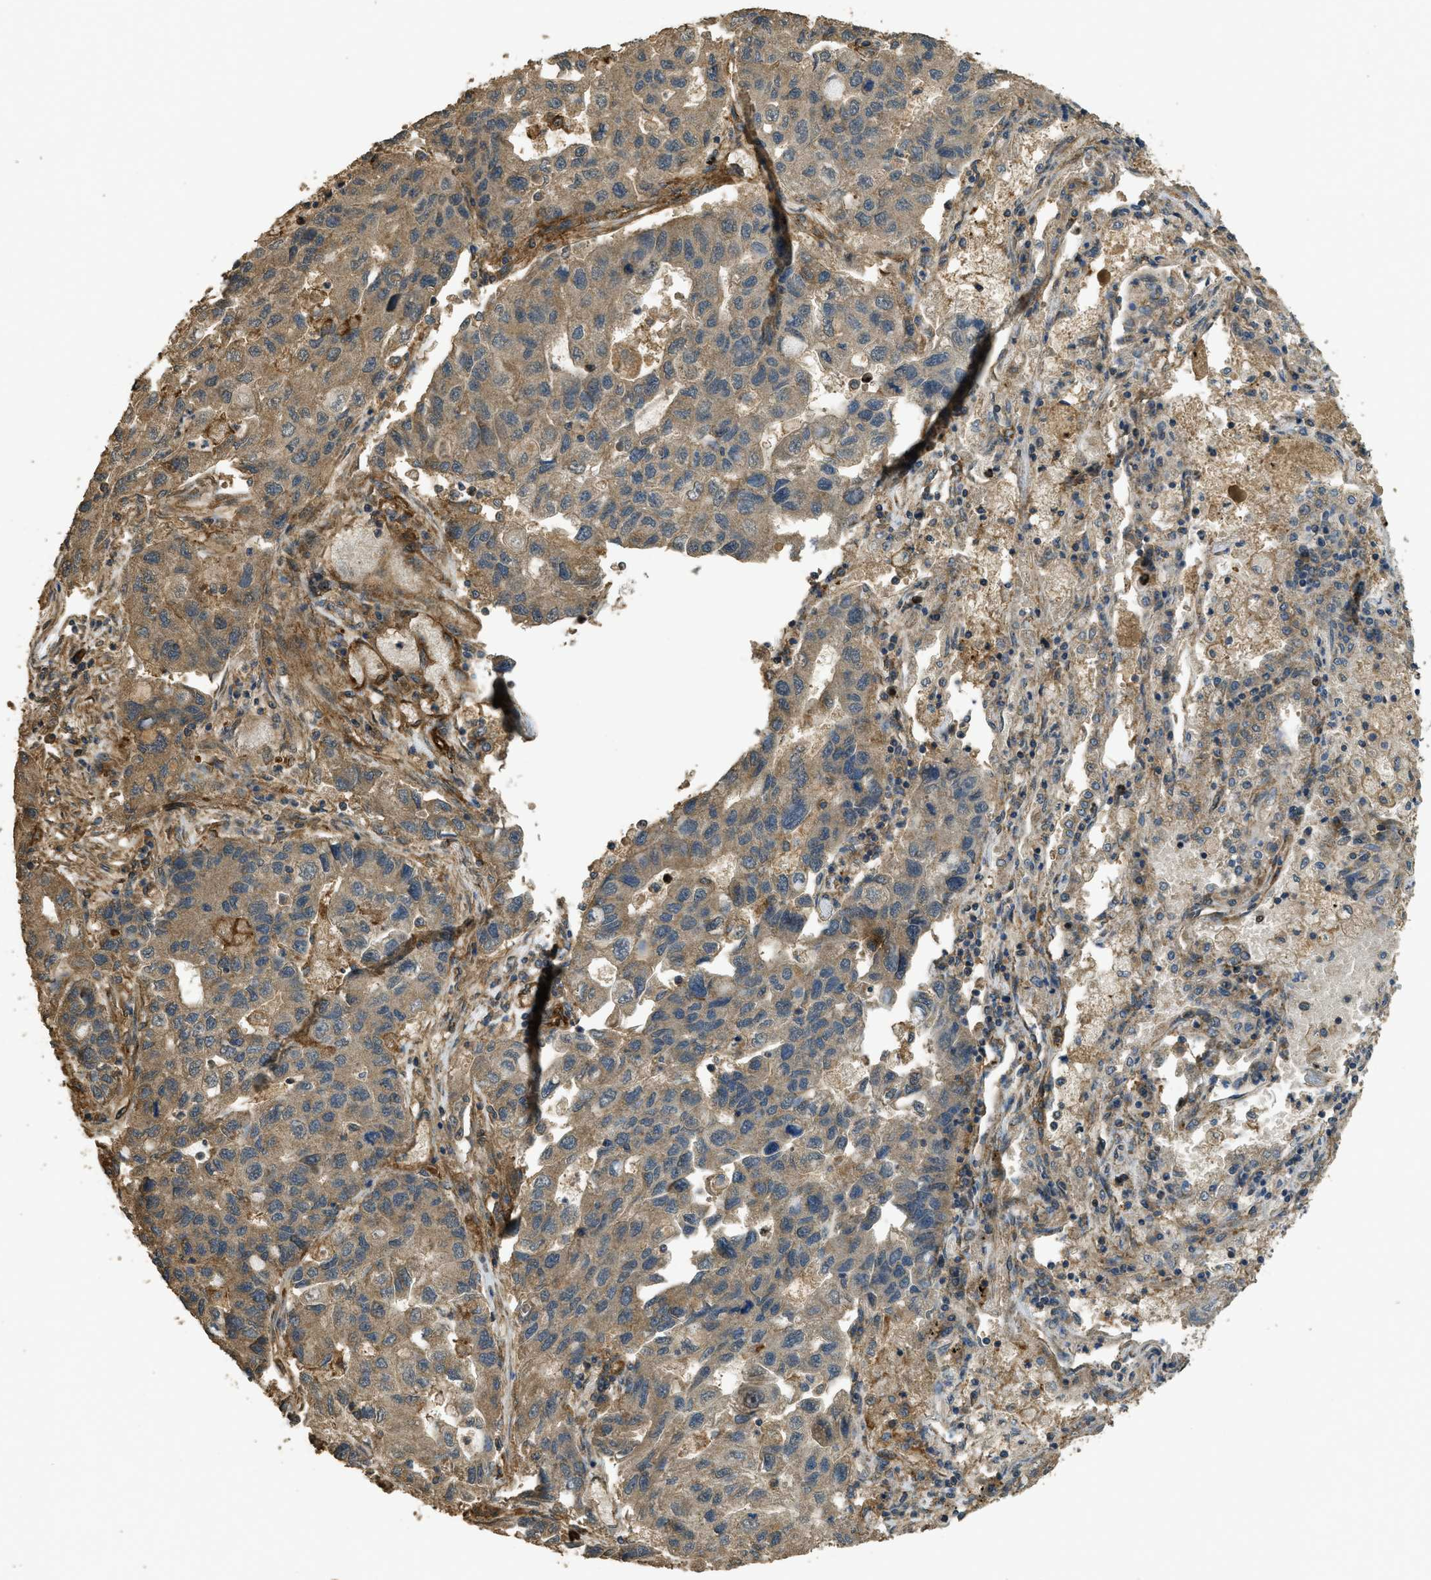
{"staining": {"intensity": "moderate", "quantity": ">75%", "location": "cytoplasmic/membranous"}, "tissue": "lung cancer", "cell_type": "Tumor cells", "image_type": "cancer", "snomed": [{"axis": "morphology", "description": "Adenocarcinoma, NOS"}, {"axis": "topography", "description": "Lung"}], "caption": "Immunohistochemistry (IHC) photomicrograph of neoplastic tissue: lung cancer stained using immunohistochemistry (IHC) displays medium levels of moderate protein expression localized specifically in the cytoplasmic/membranous of tumor cells, appearing as a cytoplasmic/membranous brown color.", "gene": "CD276", "patient": {"sex": "female", "age": 51}}